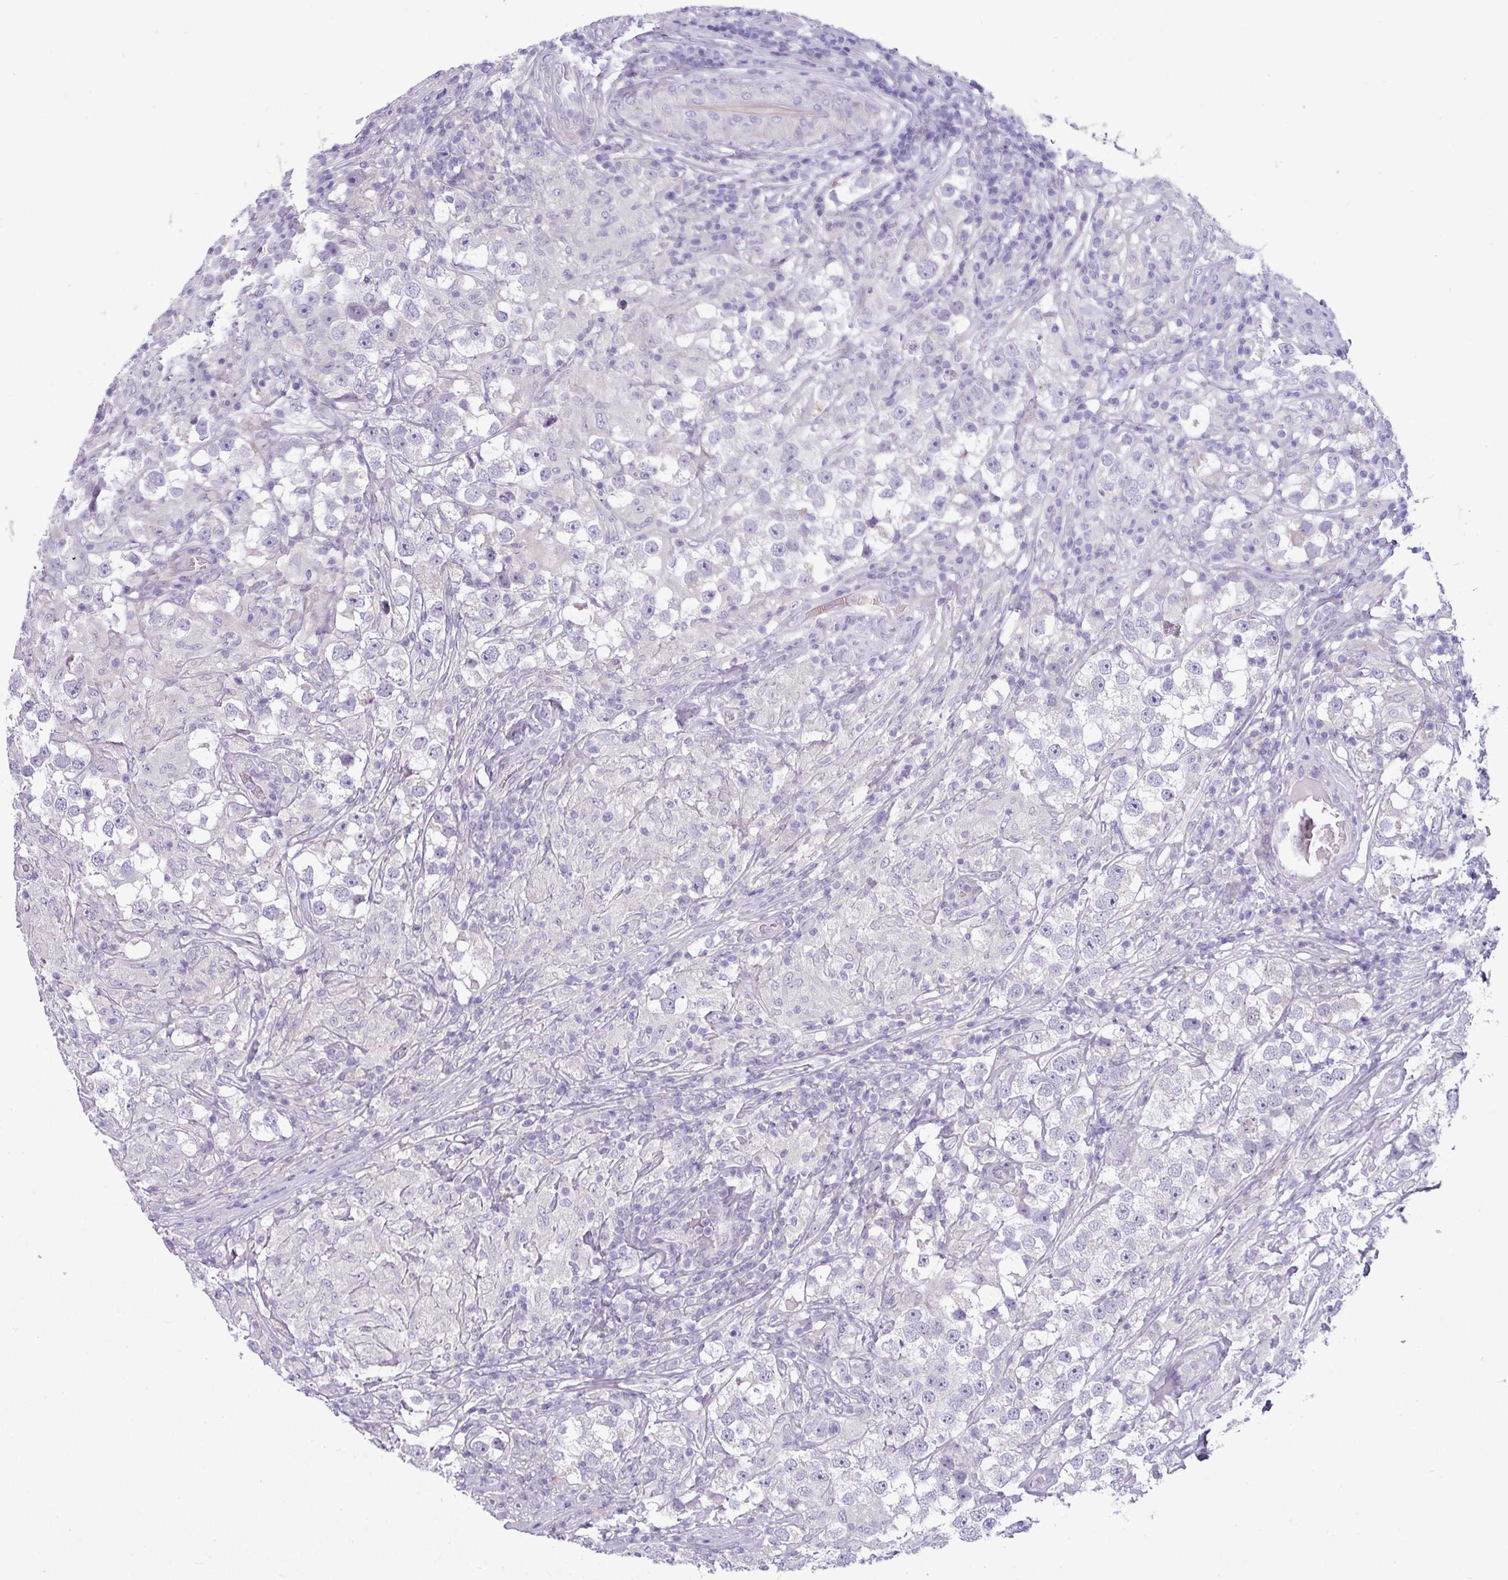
{"staining": {"intensity": "negative", "quantity": "none", "location": "none"}, "tissue": "testis cancer", "cell_type": "Tumor cells", "image_type": "cancer", "snomed": [{"axis": "morphology", "description": "Seminoma, NOS"}, {"axis": "topography", "description": "Testis"}], "caption": "This is a photomicrograph of immunohistochemistry (IHC) staining of testis seminoma, which shows no staining in tumor cells.", "gene": "ACAP3", "patient": {"sex": "male", "age": 46}}